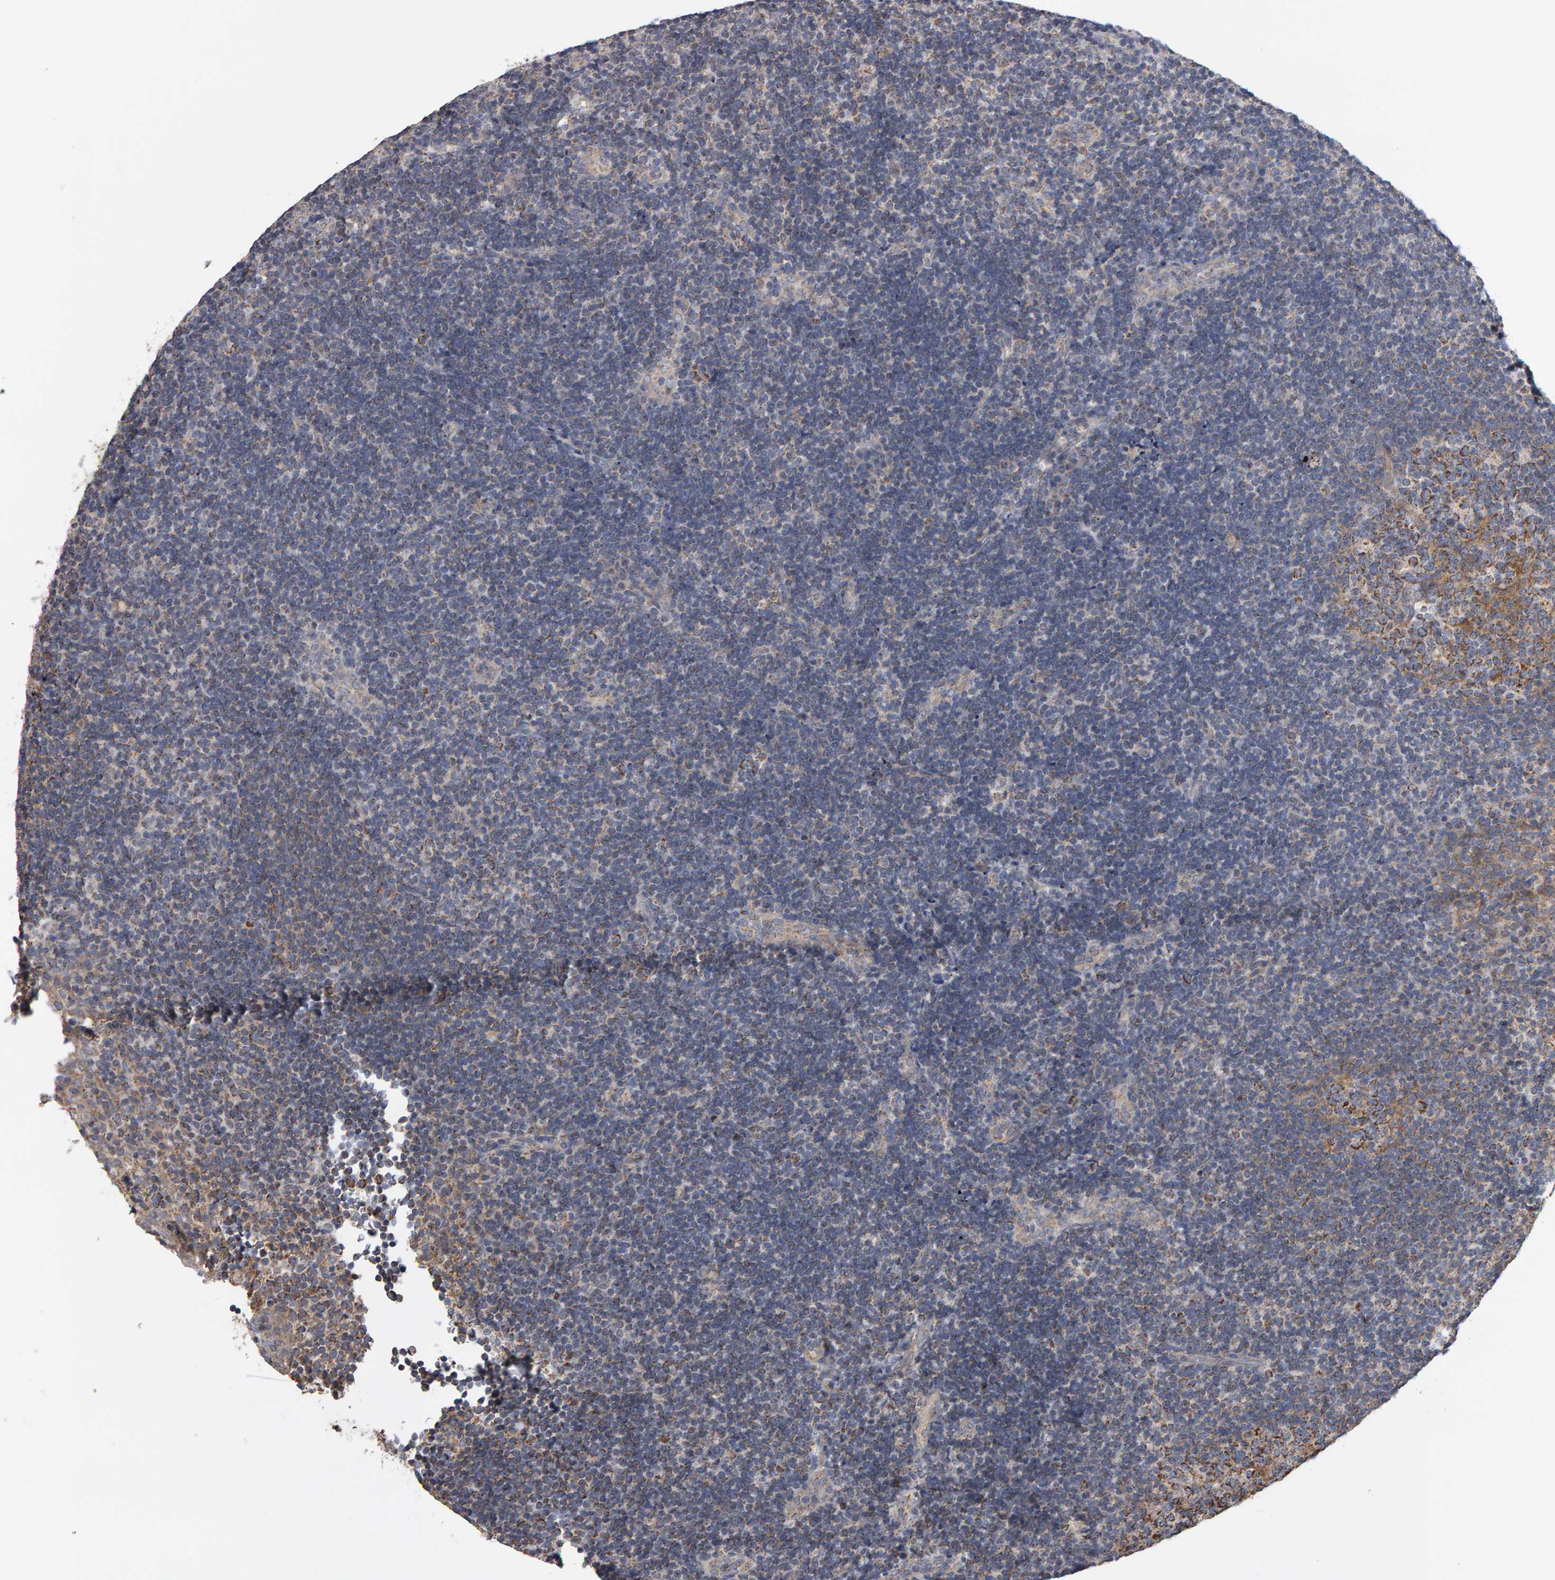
{"staining": {"intensity": "weak", "quantity": "25%-75%", "location": "cytoplasmic/membranous"}, "tissue": "lymphoma", "cell_type": "Tumor cells", "image_type": "cancer", "snomed": [{"axis": "morphology", "description": "Malignant lymphoma, non-Hodgkin's type, High grade"}, {"axis": "topography", "description": "Tonsil"}], "caption": "Approximately 25%-75% of tumor cells in high-grade malignant lymphoma, non-Hodgkin's type display weak cytoplasmic/membranous protein staining as visualized by brown immunohistochemical staining.", "gene": "TOM1L1", "patient": {"sex": "female", "age": 36}}